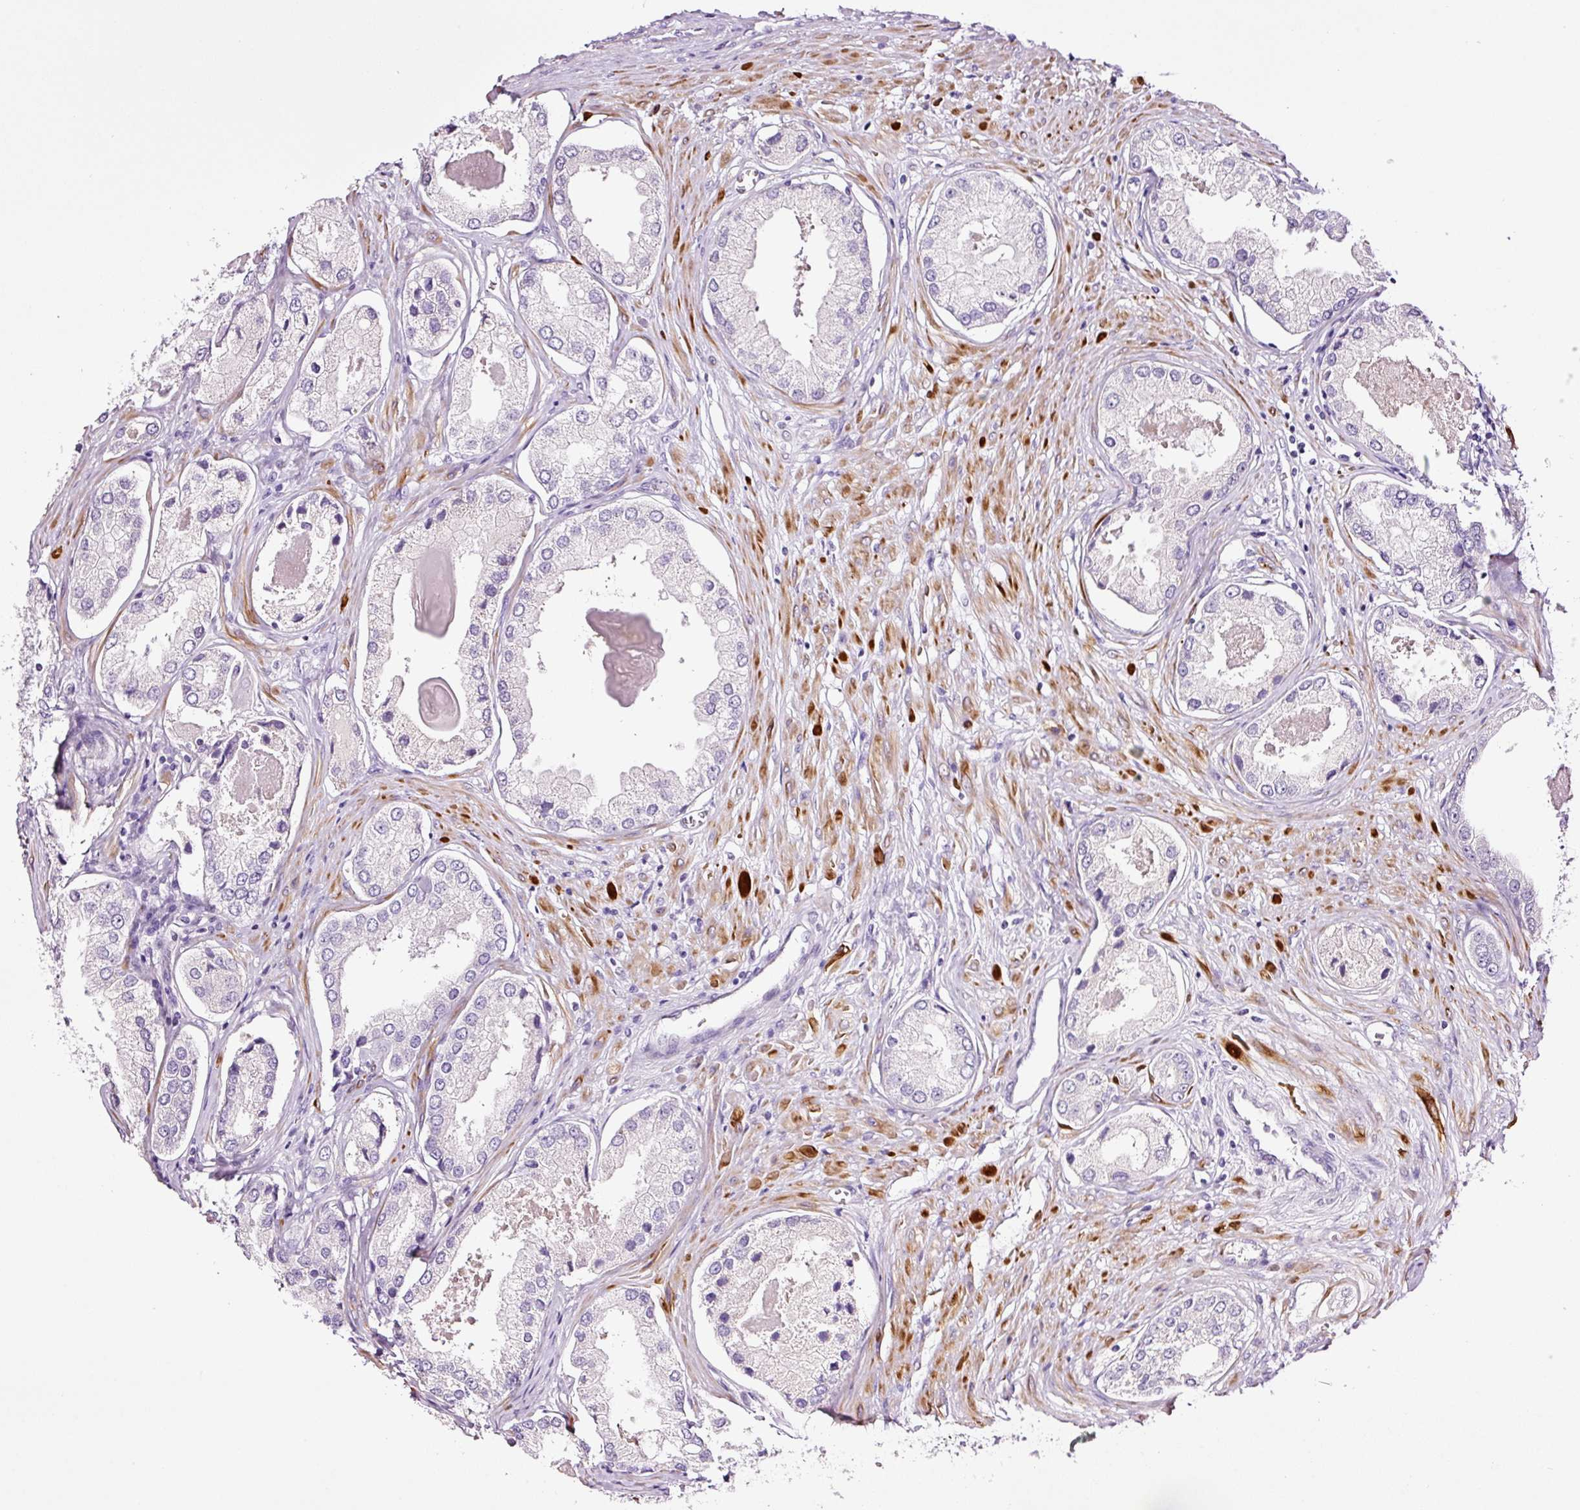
{"staining": {"intensity": "negative", "quantity": "none", "location": "none"}, "tissue": "prostate cancer", "cell_type": "Tumor cells", "image_type": "cancer", "snomed": [{"axis": "morphology", "description": "Adenocarcinoma, Low grade"}, {"axis": "topography", "description": "Prostate"}], "caption": "Micrograph shows no significant protein staining in tumor cells of prostate cancer (adenocarcinoma (low-grade)).", "gene": "PAM", "patient": {"sex": "male", "age": 68}}